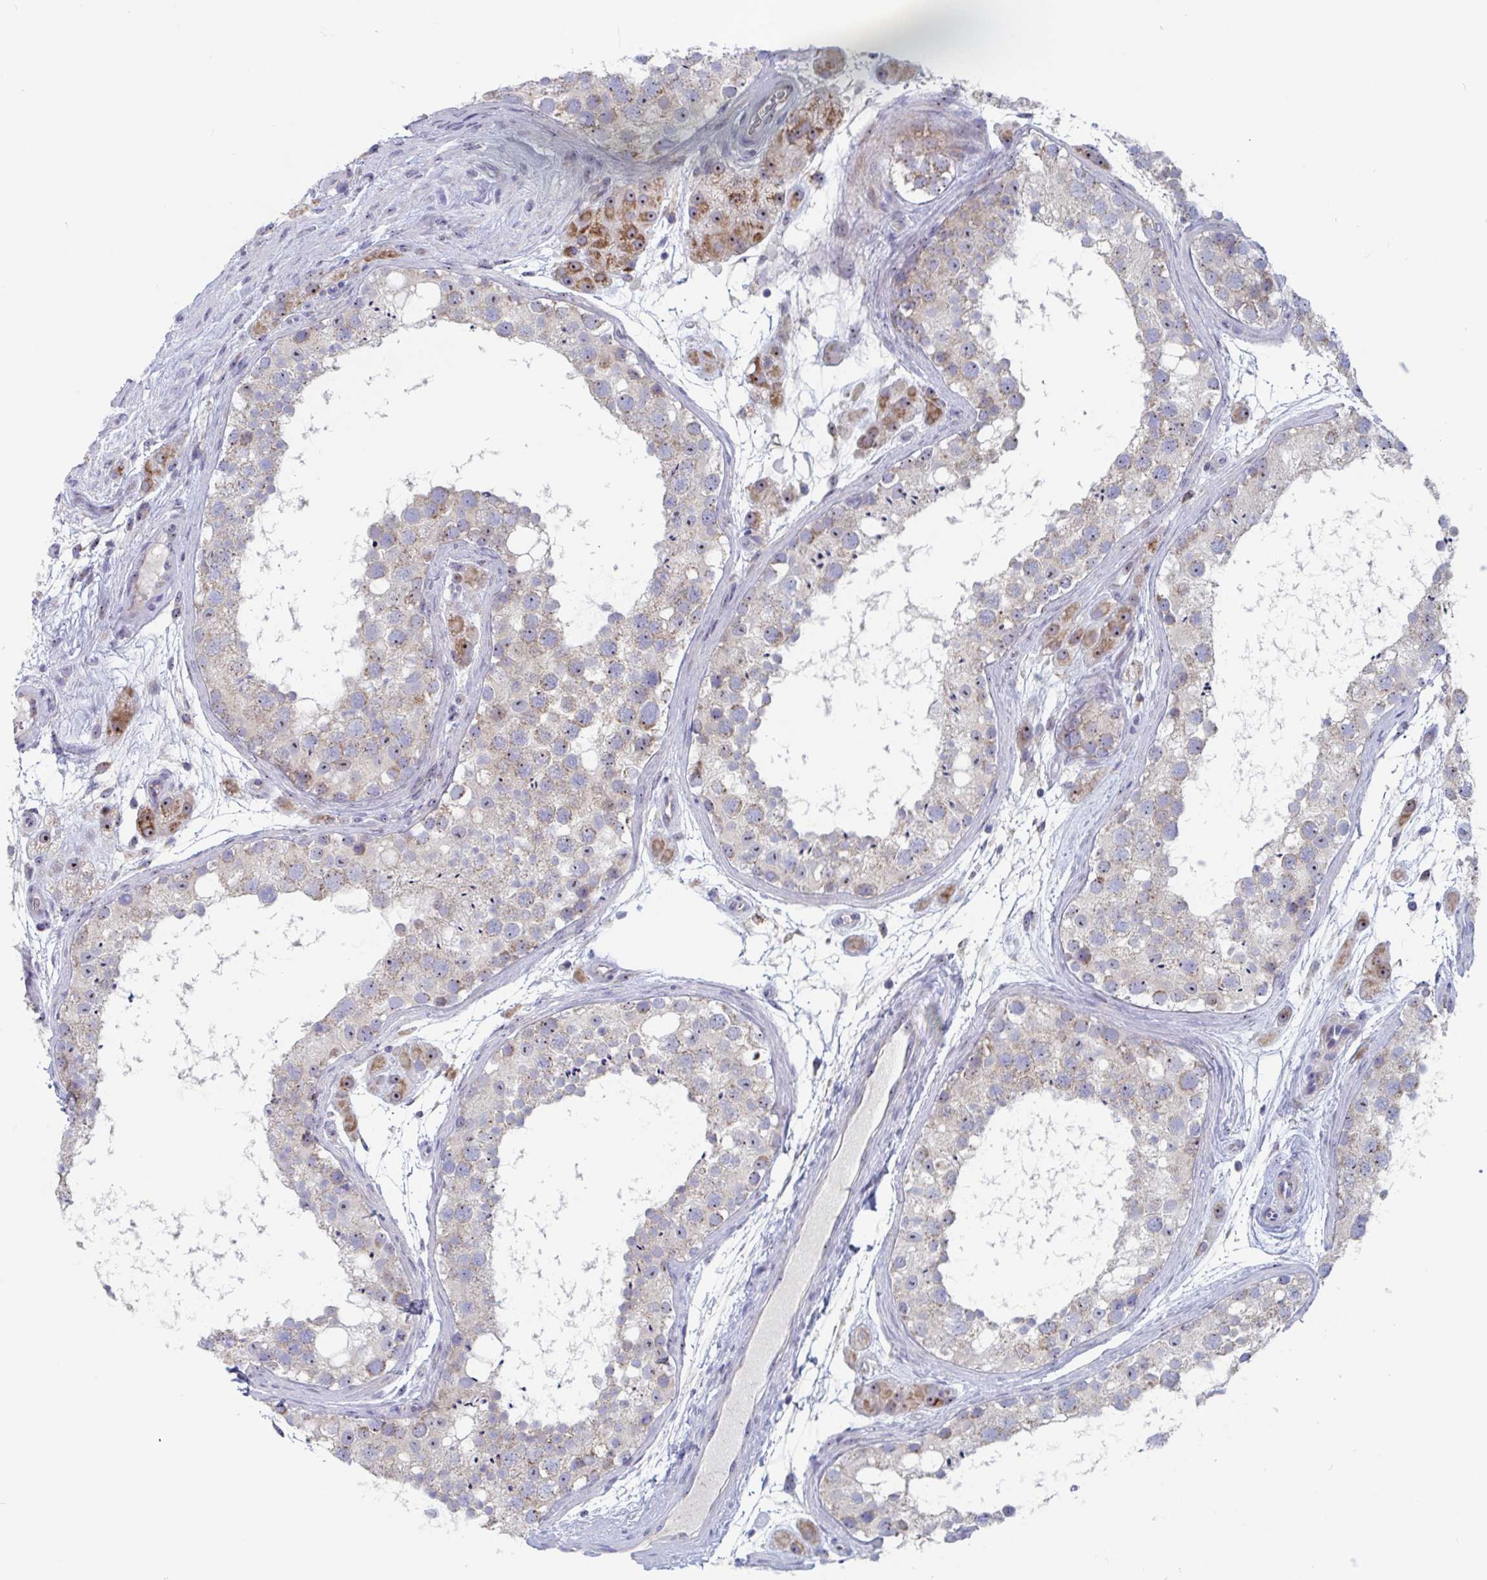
{"staining": {"intensity": "weak", "quantity": "25%-75%", "location": "cytoplasmic/membranous,nuclear"}, "tissue": "testis", "cell_type": "Cells in seminiferous ducts", "image_type": "normal", "snomed": [{"axis": "morphology", "description": "Normal tissue, NOS"}, {"axis": "topography", "description": "Testis"}], "caption": "The micrograph demonstrates staining of benign testis, revealing weak cytoplasmic/membranous,nuclear protein expression (brown color) within cells in seminiferous ducts.", "gene": "MRPL53", "patient": {"sex": "male", "age": 41}}